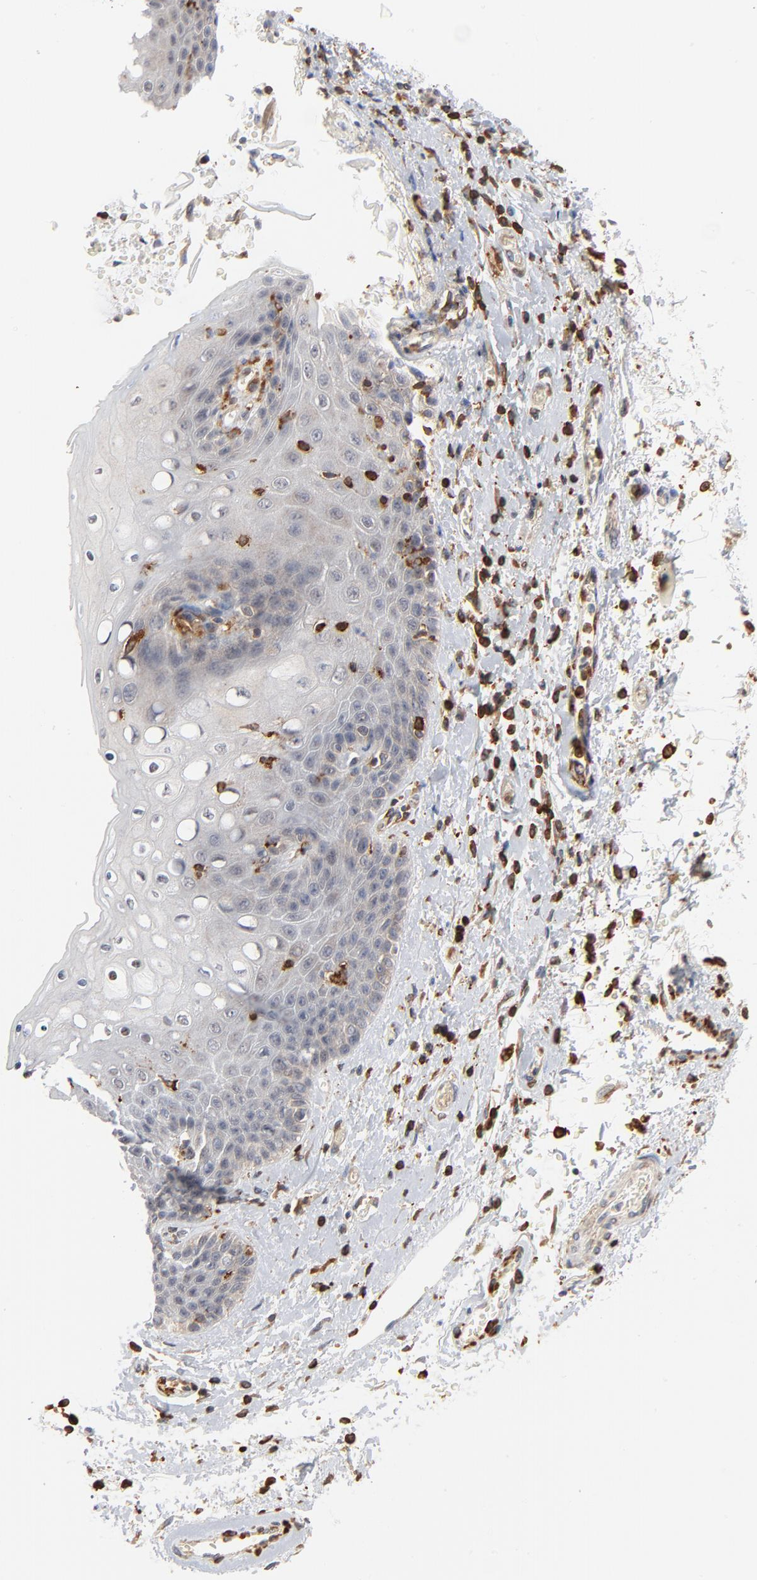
{"staining": {"intensity": "negative", "quantity": "none", "location": "none"}, "tissue": "skin", "cell_type": "Epidermal cells", "image_type": "normal", "snomed": [{"axis": "morphology", "description": "Normal tissue, NOS"}, {"axis": "topography", "description": "Anal"}], "caption": "Immunohistochemistry micrograph of unremarkable skin: human skin stained with DAB (3,3'-diaminobenzidine) displays no significant protein expression in epidermal cells.", "gene": "SH3KBP1", "patient": {"sex": "female", "age": 46}}